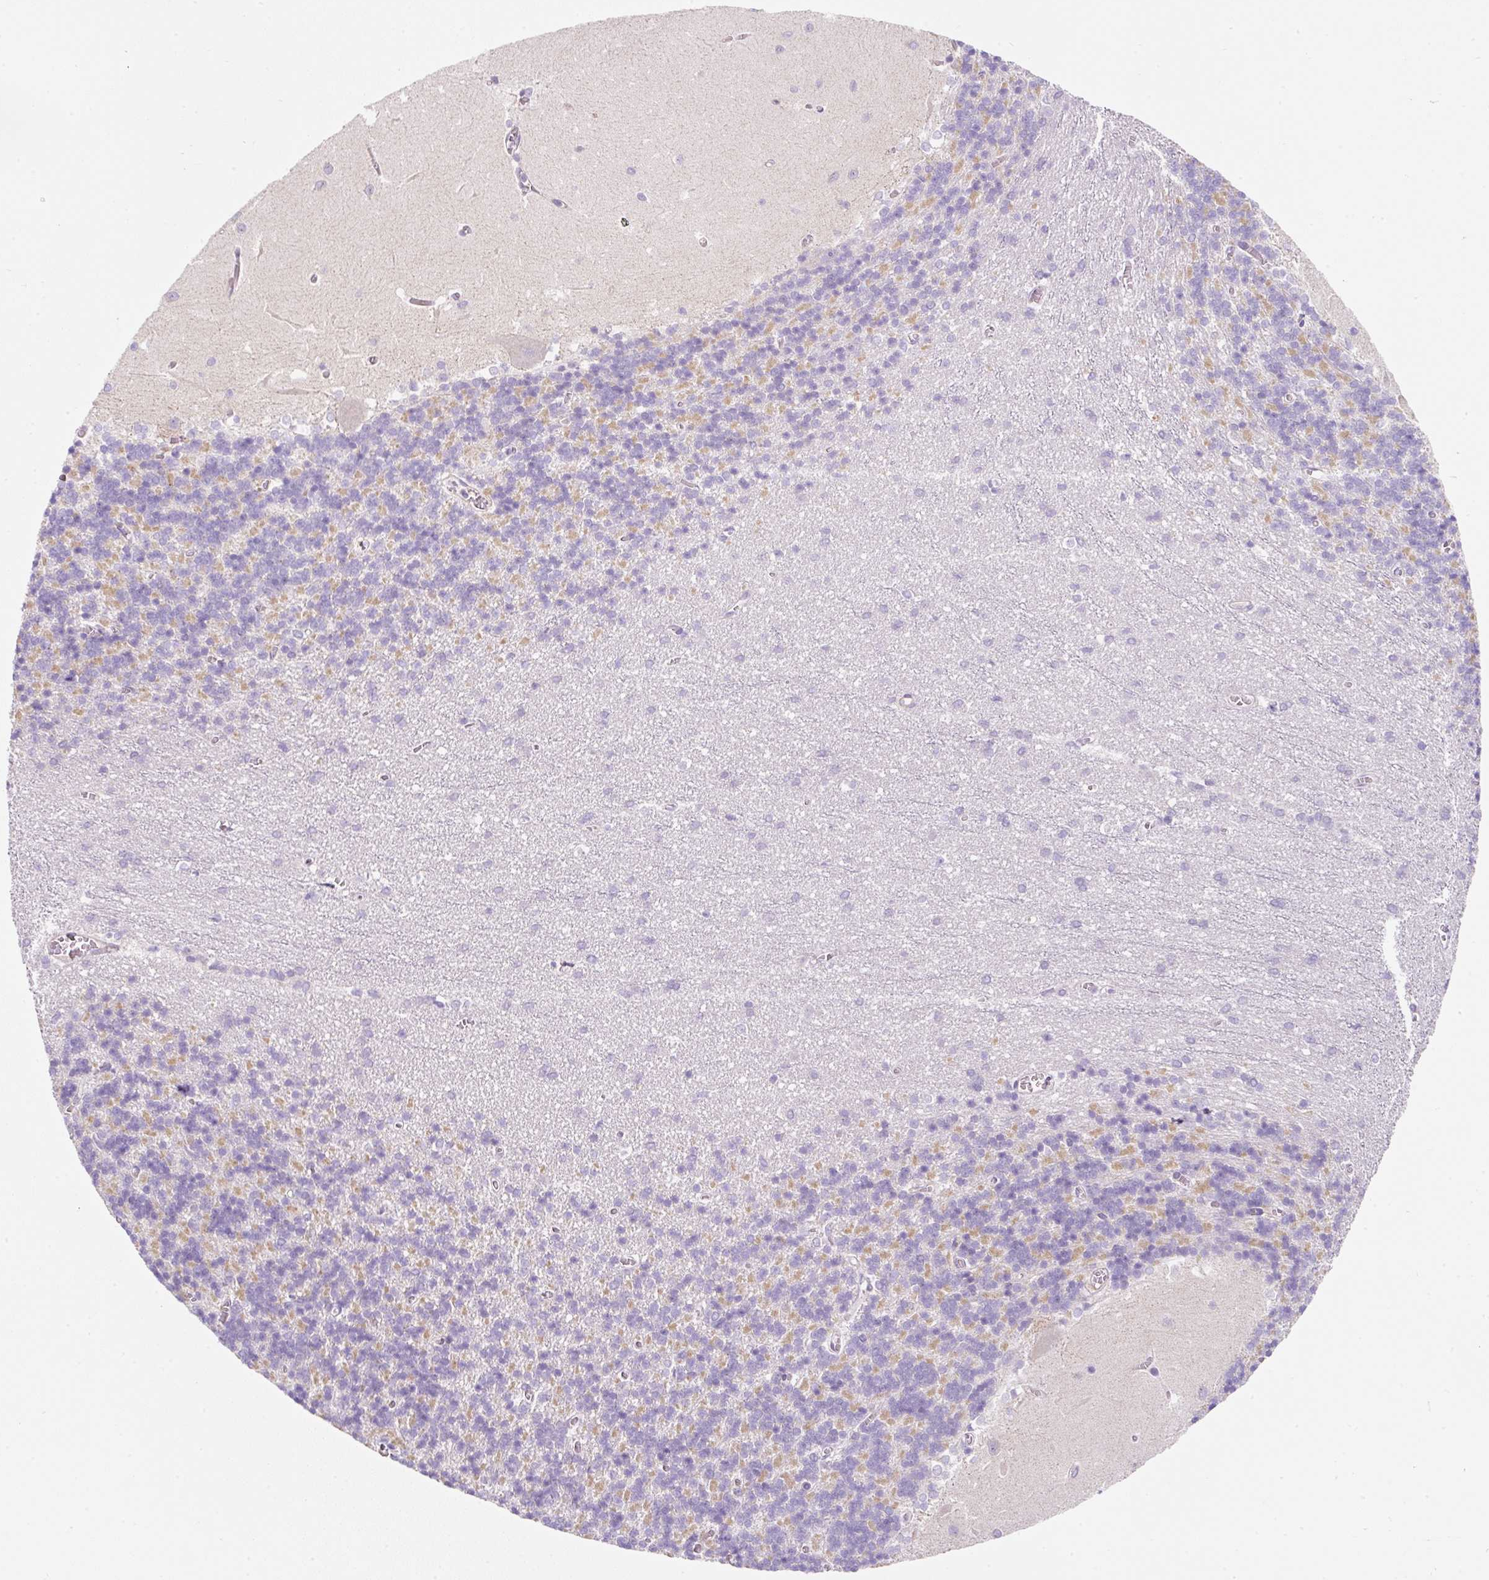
{"staining": {"intensity": "moderate", "quantity": "<25%", "location": "cytoplasmic/membranous"}, "tissue": "cerebellum", "cell_type": "Cells in granular layer", "image_type": "normal", "snomed": [{"axis": "morphology", "description": "Normal tissue, NOS"}, {"axis": "topography", "description": "Cerebellum"}], "caption": "Immunohistochemical staining of normal human cerebellum exhibits moderate cytoplasmic/membranous protein positivity in approximately <25% of cells in granular layer. (DAB IHC with brightfield microscopy, high magnification).", "gene": "ERAP2", "patient": {"sex": "male", "age": 37}}